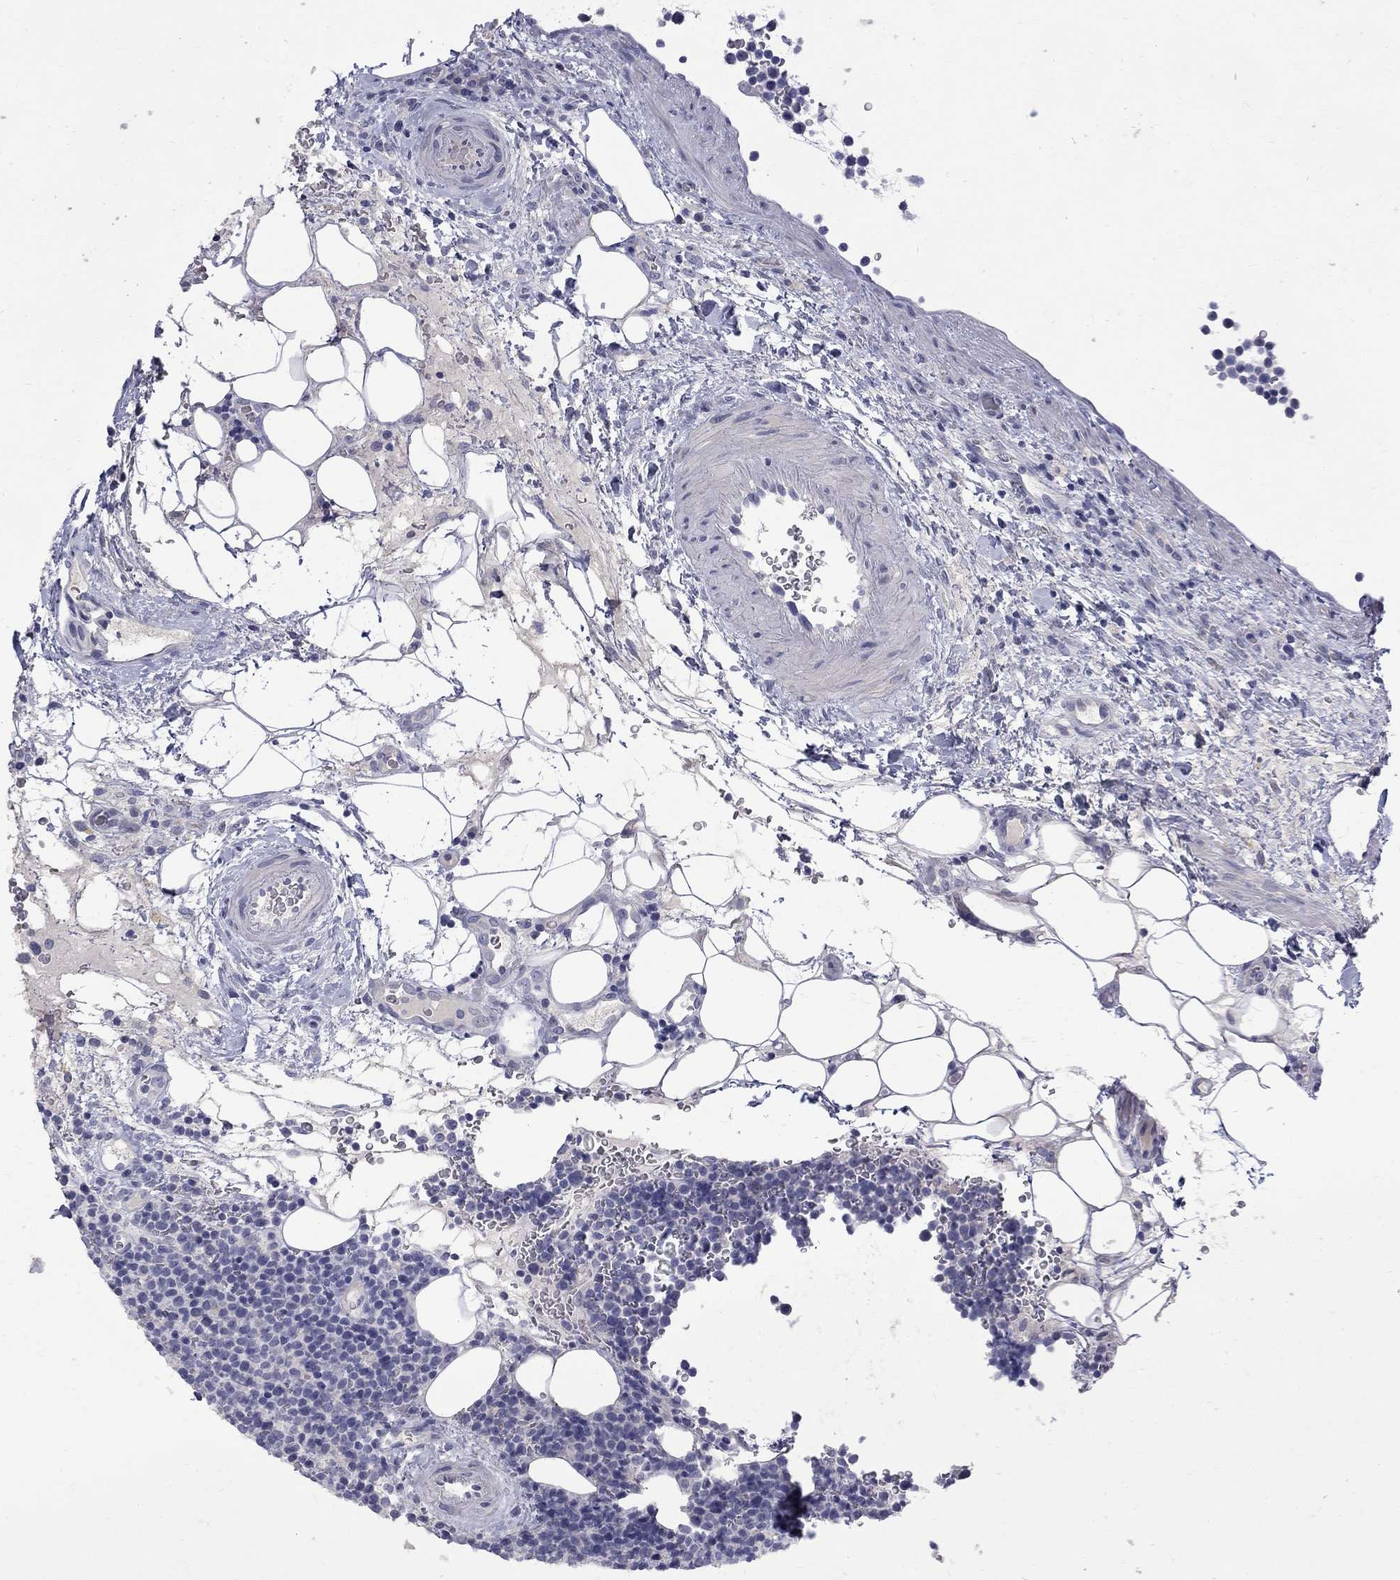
{"staining": {"intensity": "negative", "quantity": "none", "location": "none"}, "tissue": "lymphoma", "cell_type": "Tumor cells", "image_type": "cancer", "snomed": [{"axis": "morphology", "description": "Malignant lymphoma, non-Hodgkin's type, High grade"}, {"axis": "topography", "description": "Lymph node"}], "caption": "There is no significant positivity in tumor cells of malignant lymphoma, non-Hodgkin's type (high-grade).", "gene": "CTNND2", "patient": {"sex": "male", "age": 61}}